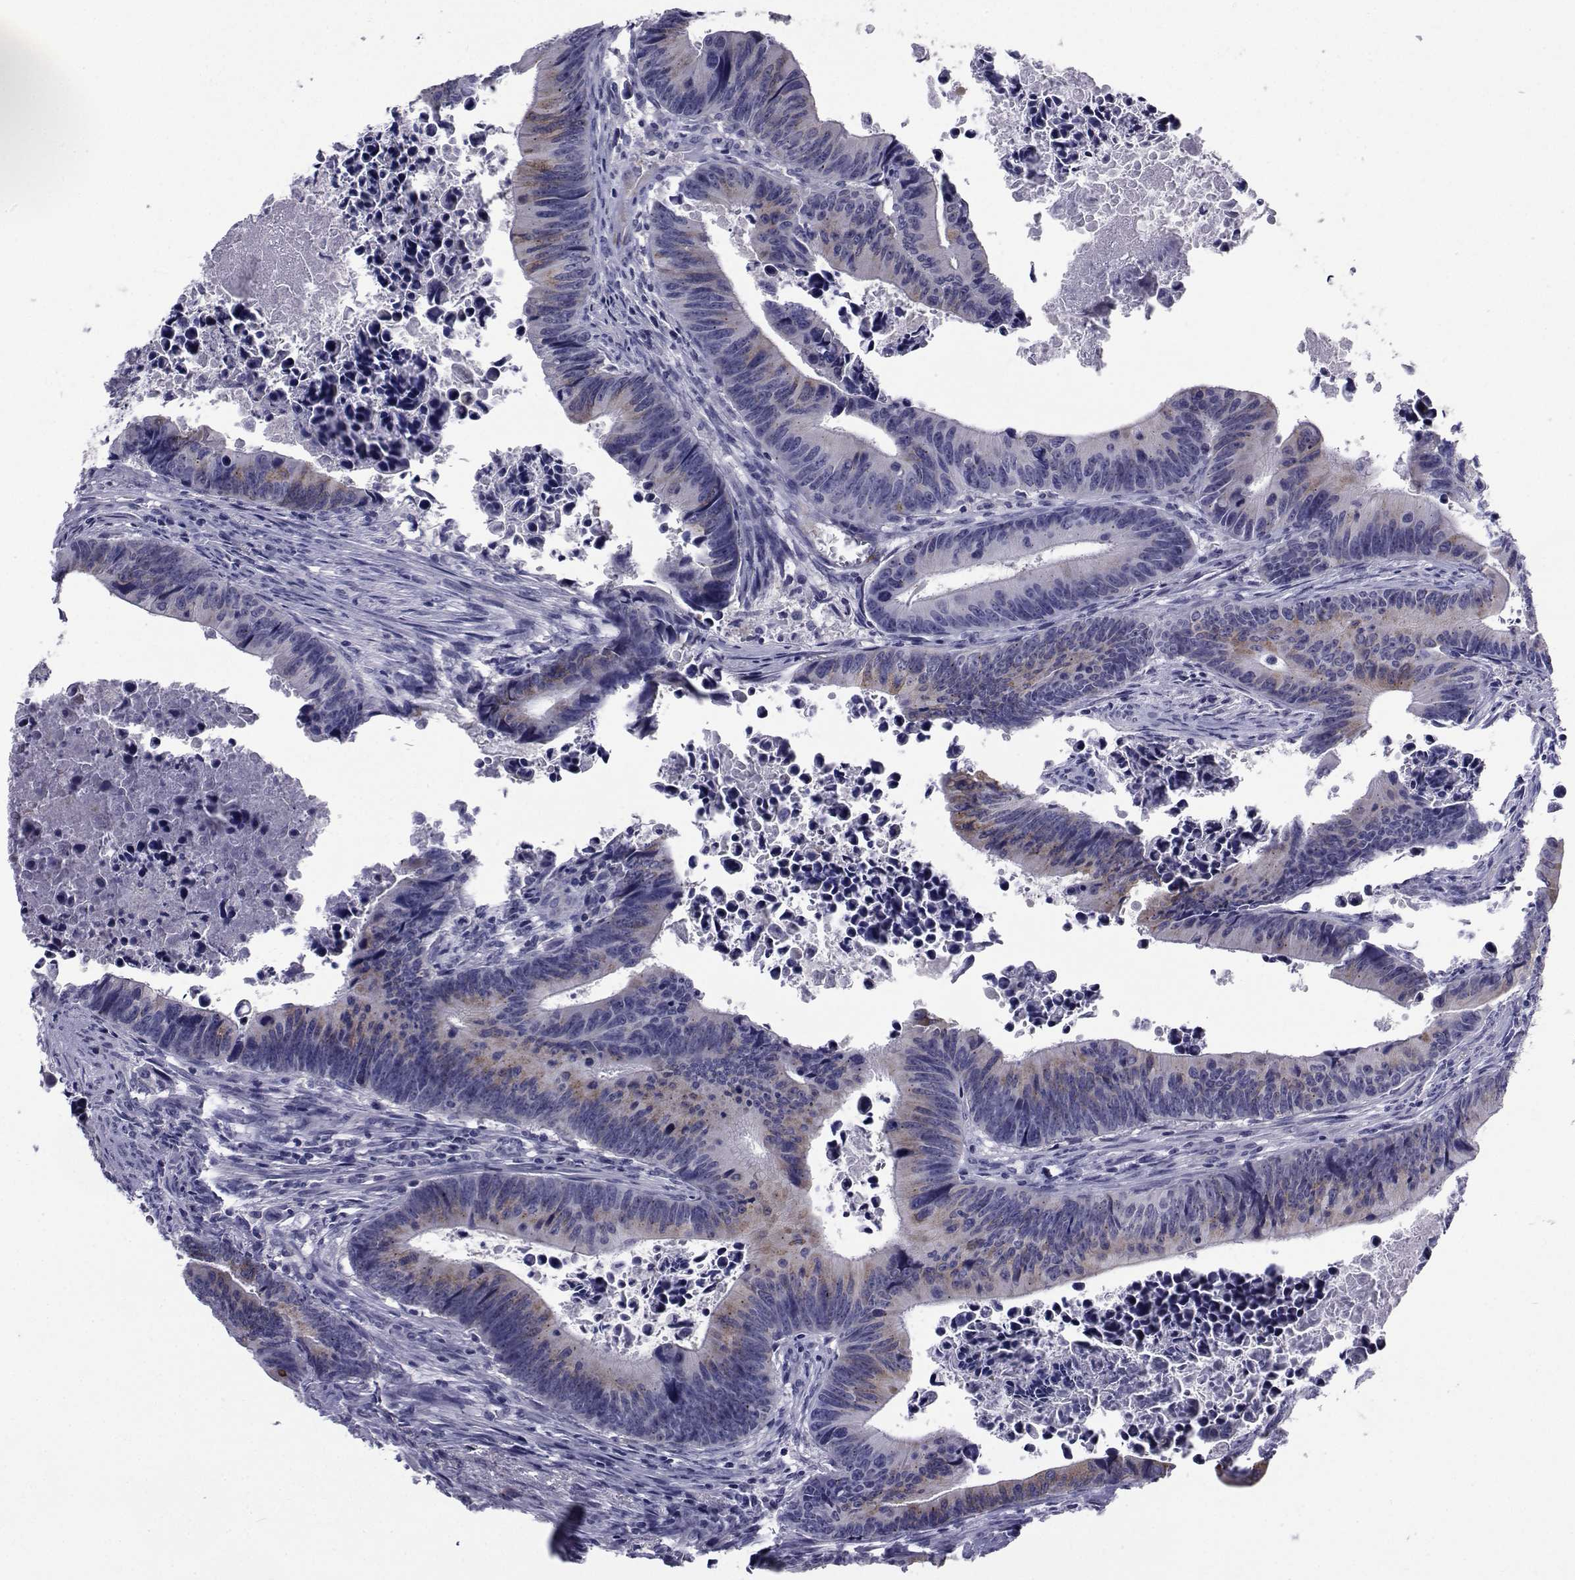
{"staining": {"intensity": "moderate", "quantity": "<25%", "location": "cytoplasmic/membranous"}, "tissue": "colorectal cancer", "cell_type": "Tumor cells", "image_type": "cancer", "snomed": [{"axis": "morphology", "description": "Adenocarcinoma, NOS"}, {"axis": "topography", "description": "Colon"}], "caption": "DAB immunohistochemical staining of human adenocarcinoma (colorectal) demonstrates moderate cytoplasmic/membranous protein positivity in approximately <25% of tumor cells.", "gene": "SEMA5B", "patient": {"sex": "female", "age": 87}}